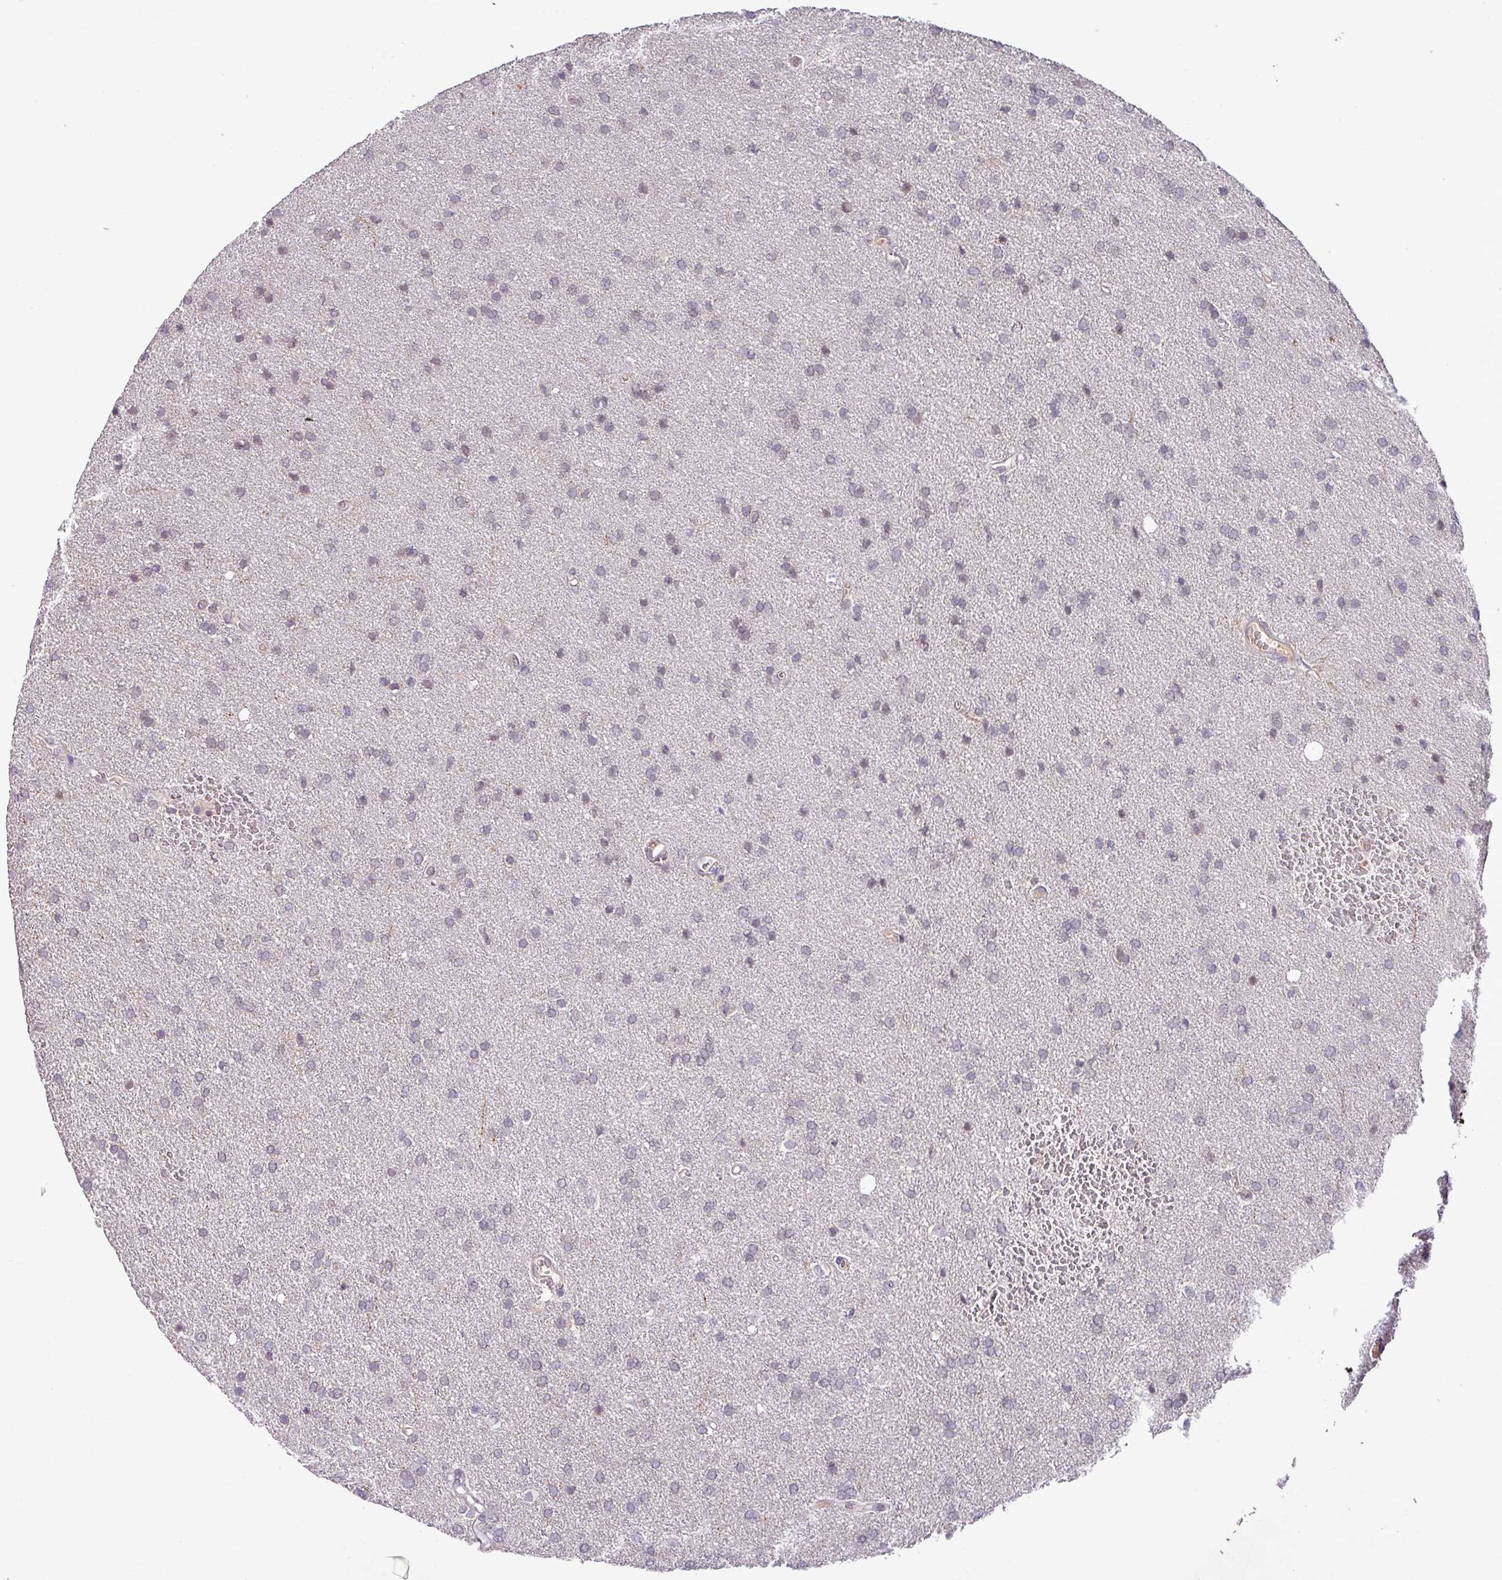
{"staining": {"intensity": "negative", "quantity": "none", "location": "none"}, "tissue": "glioma", "cell_type": "Tumor cells", "image_type": "cancer", "snomed": [{"axis": "morphology", "description": "Glioma, malignant, Low grade"}, {"axis": "topography", "description": "Brain"}], "caption": "A histopathology image of glioma stained for a protein displays no brown staining in tumor cells. The staining was performed using DAB to visualize the protein expression in brown, while the nuclei were stained in blue with hematoxylin (Magnification: 20x).", "gene": "SLC5A10", "patient": {"sex": "female", "age": 34}}